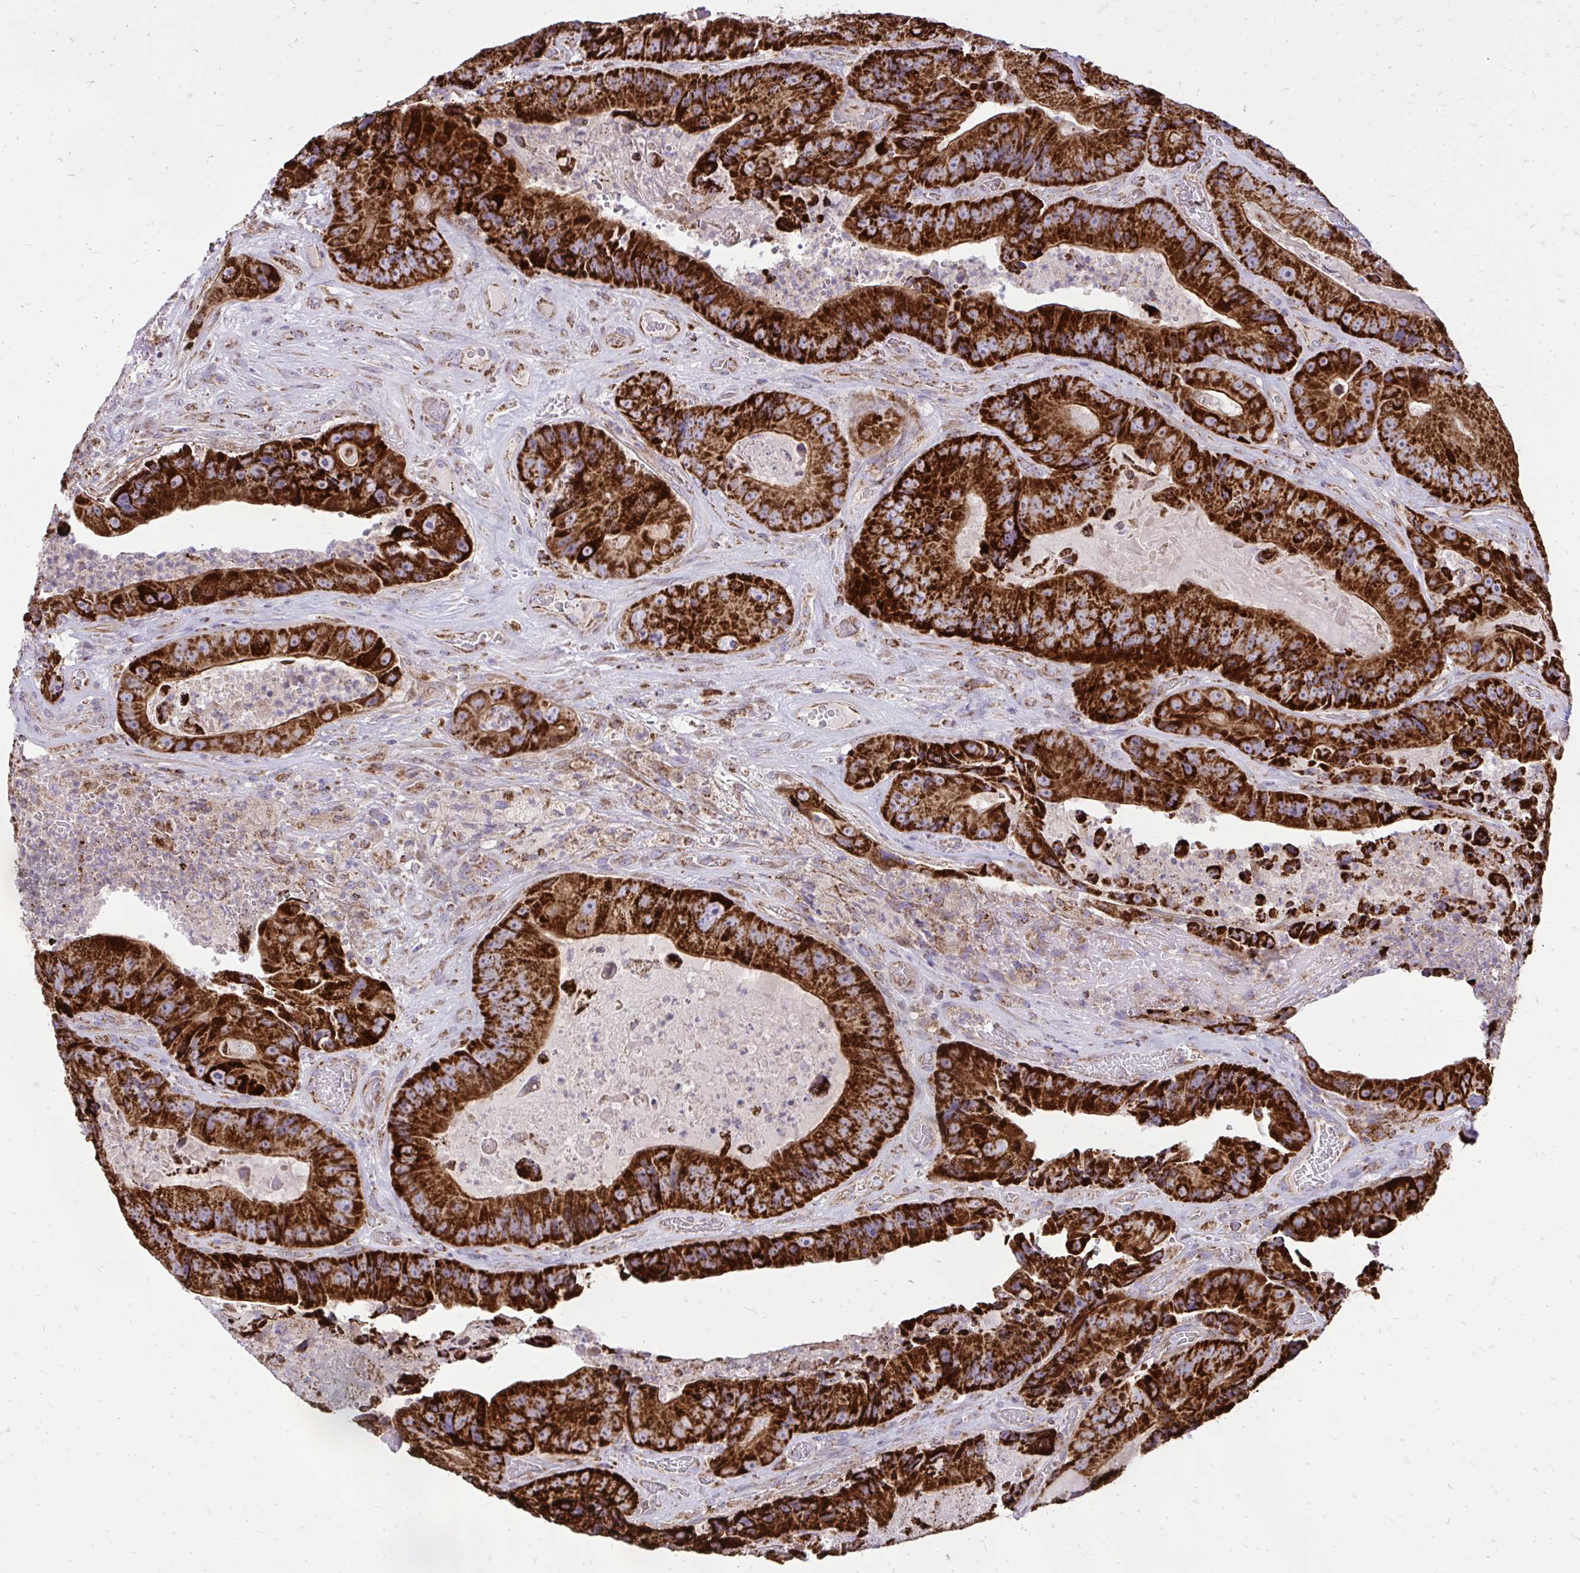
{"staining": {"intensity": "strong", "quantity": ">75%", "location": "cytoplasmic/membranous"}, "tissue": "colorectal cancer", "cell_type": "Tumor cells", "image_type": "cancer", "snomed": [{"axis": "morphology", "description": "Adenocarcinoma, NOS"}, {"axis": "topography", "description": "Colon"}], "caption": "Protein analysis of adenocarcinoma (colorectal) tissue displays strong cytoplasmic/membranous positivity in approximately >75% of tumor cells.", "gene": "SPTBN2", "patient": {"sex": "female", "age": 86}}